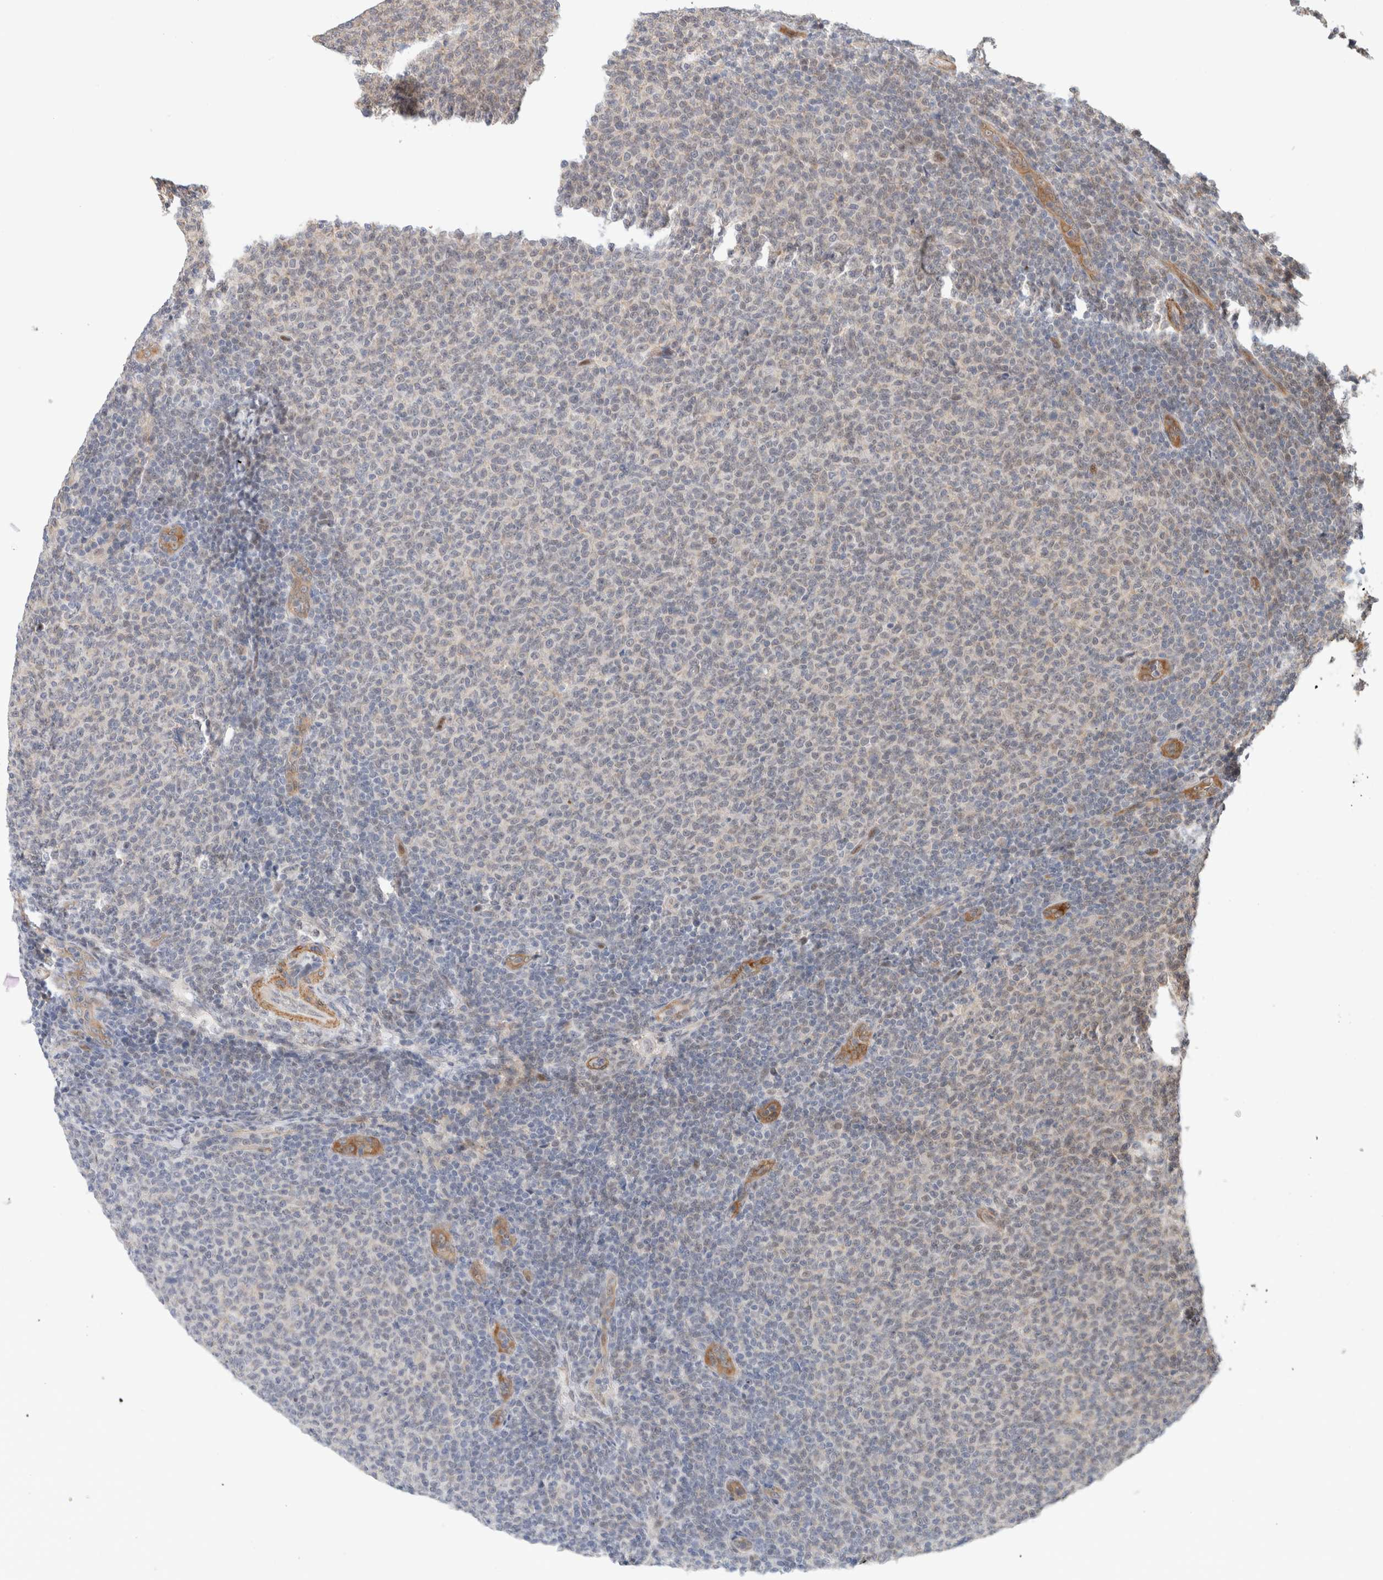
{"staining": {"intensity": "negative", "quantity": "none", "location": "none"}, "tissue": "lymphoma", "cell_type": "Tumor cells", "image_type": "cancer", "snomed": [{"axis": "morphology", "description": "Malignant lymphoma, non-Hodgkin's type, Low grade"}, {"axis": "topography", "description": "Lymph node"}], "caption": "This is an IHC image of lymphoma. There is no expression in tumor cells.", "gene": "ID3", "patient": {"sex": "male", "age": 66}}